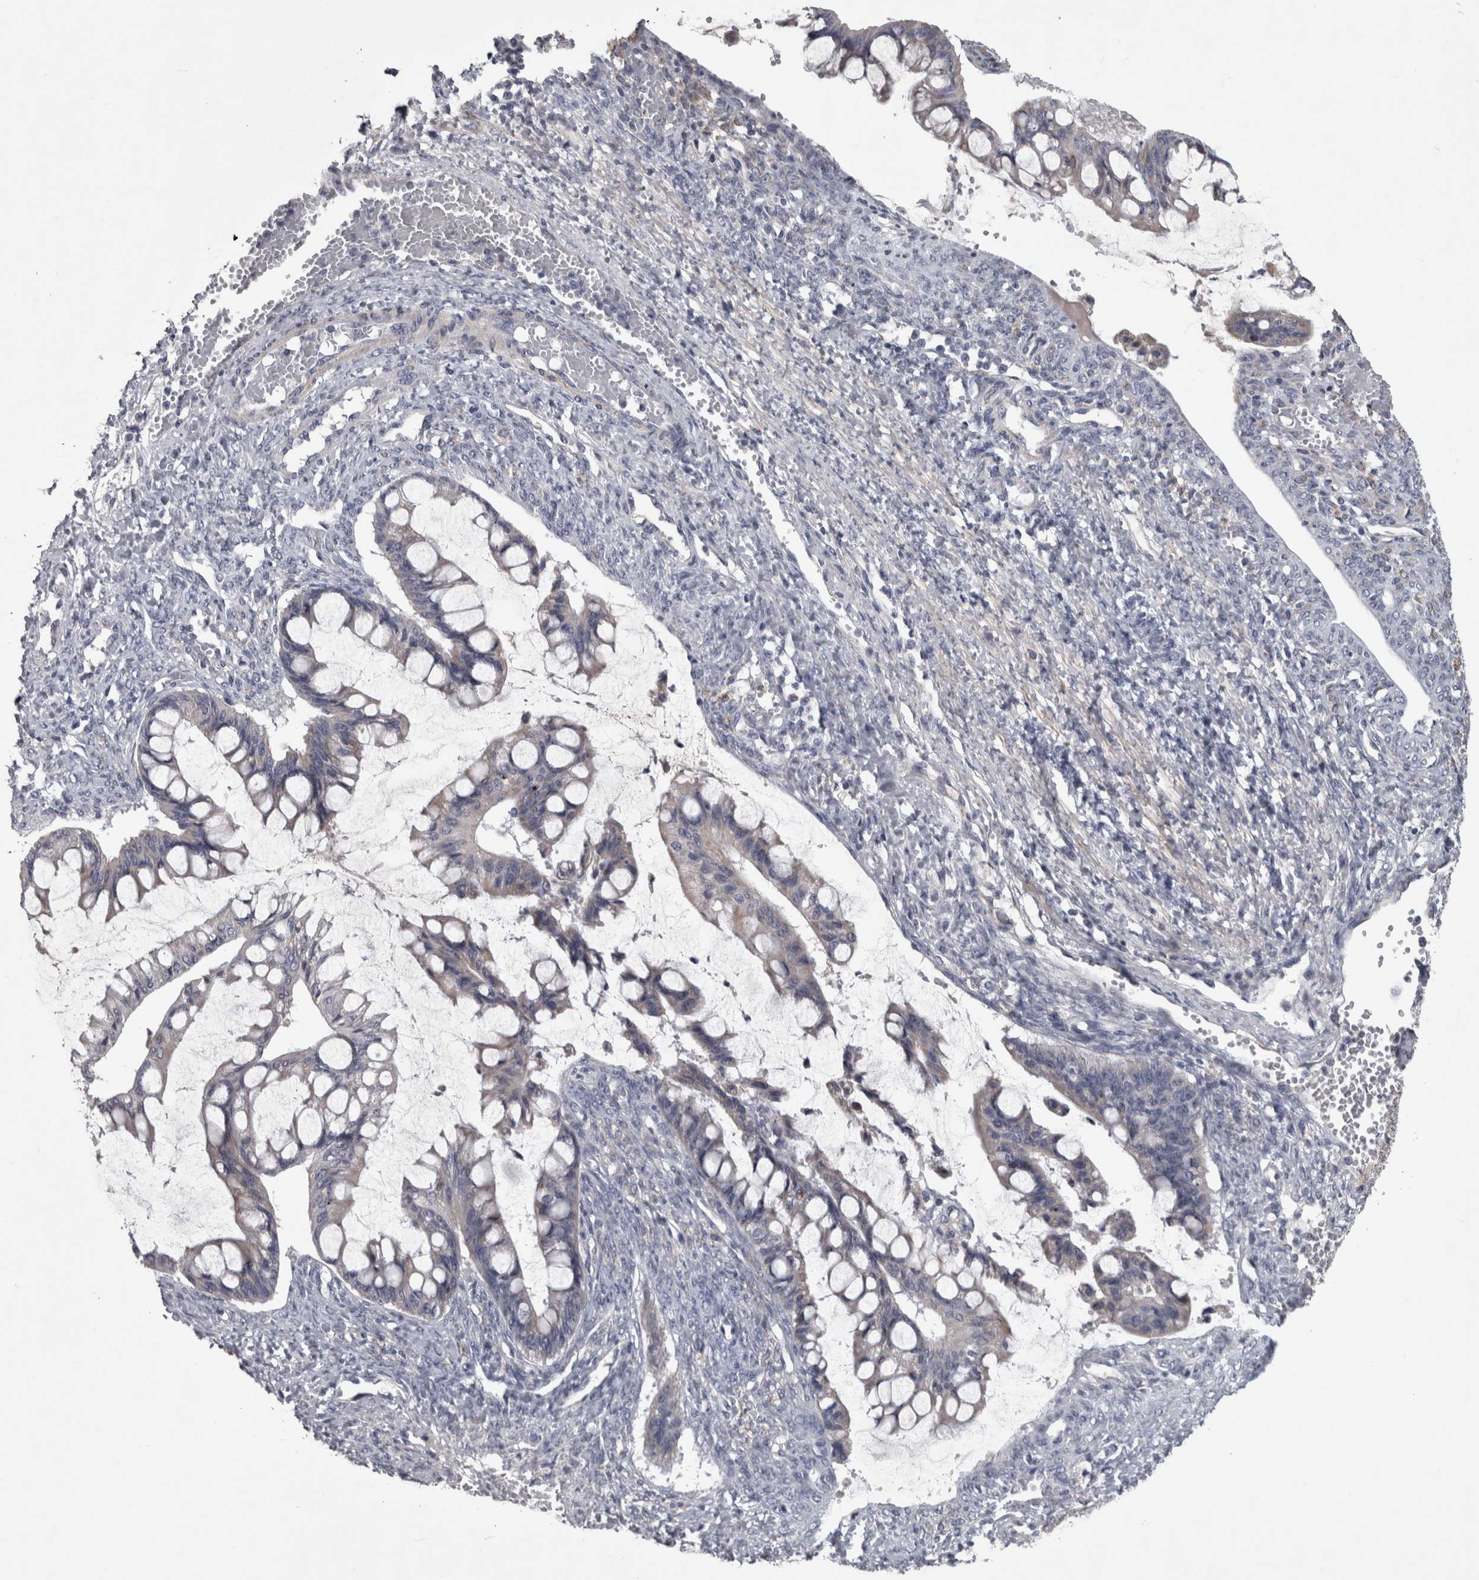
{"staining": {"intensity": "negative", "quantity": "none", "location": "none"}, "tissue": "ovarian cancer", "cell_type": "Tumor cells", "image_type": "cancer", "snomed": [{"axis": "morphology", "description": "Cystadenocarcinoma, mucinous, NOS"}, {"axis": "topography", "description": "Ovary"}], "caption": "Immunohistochemistry (IHC) photomicrograph of neoplastic tissue: human mucinous cystadenocarcinoma (ovarian) stained with DAB demonstrates no significant protein expression in tumor cells. (IHC, brightfield microscopy, high magnification).", "gene": "DBT", "patient": {"sex": "female", "age": 73}}